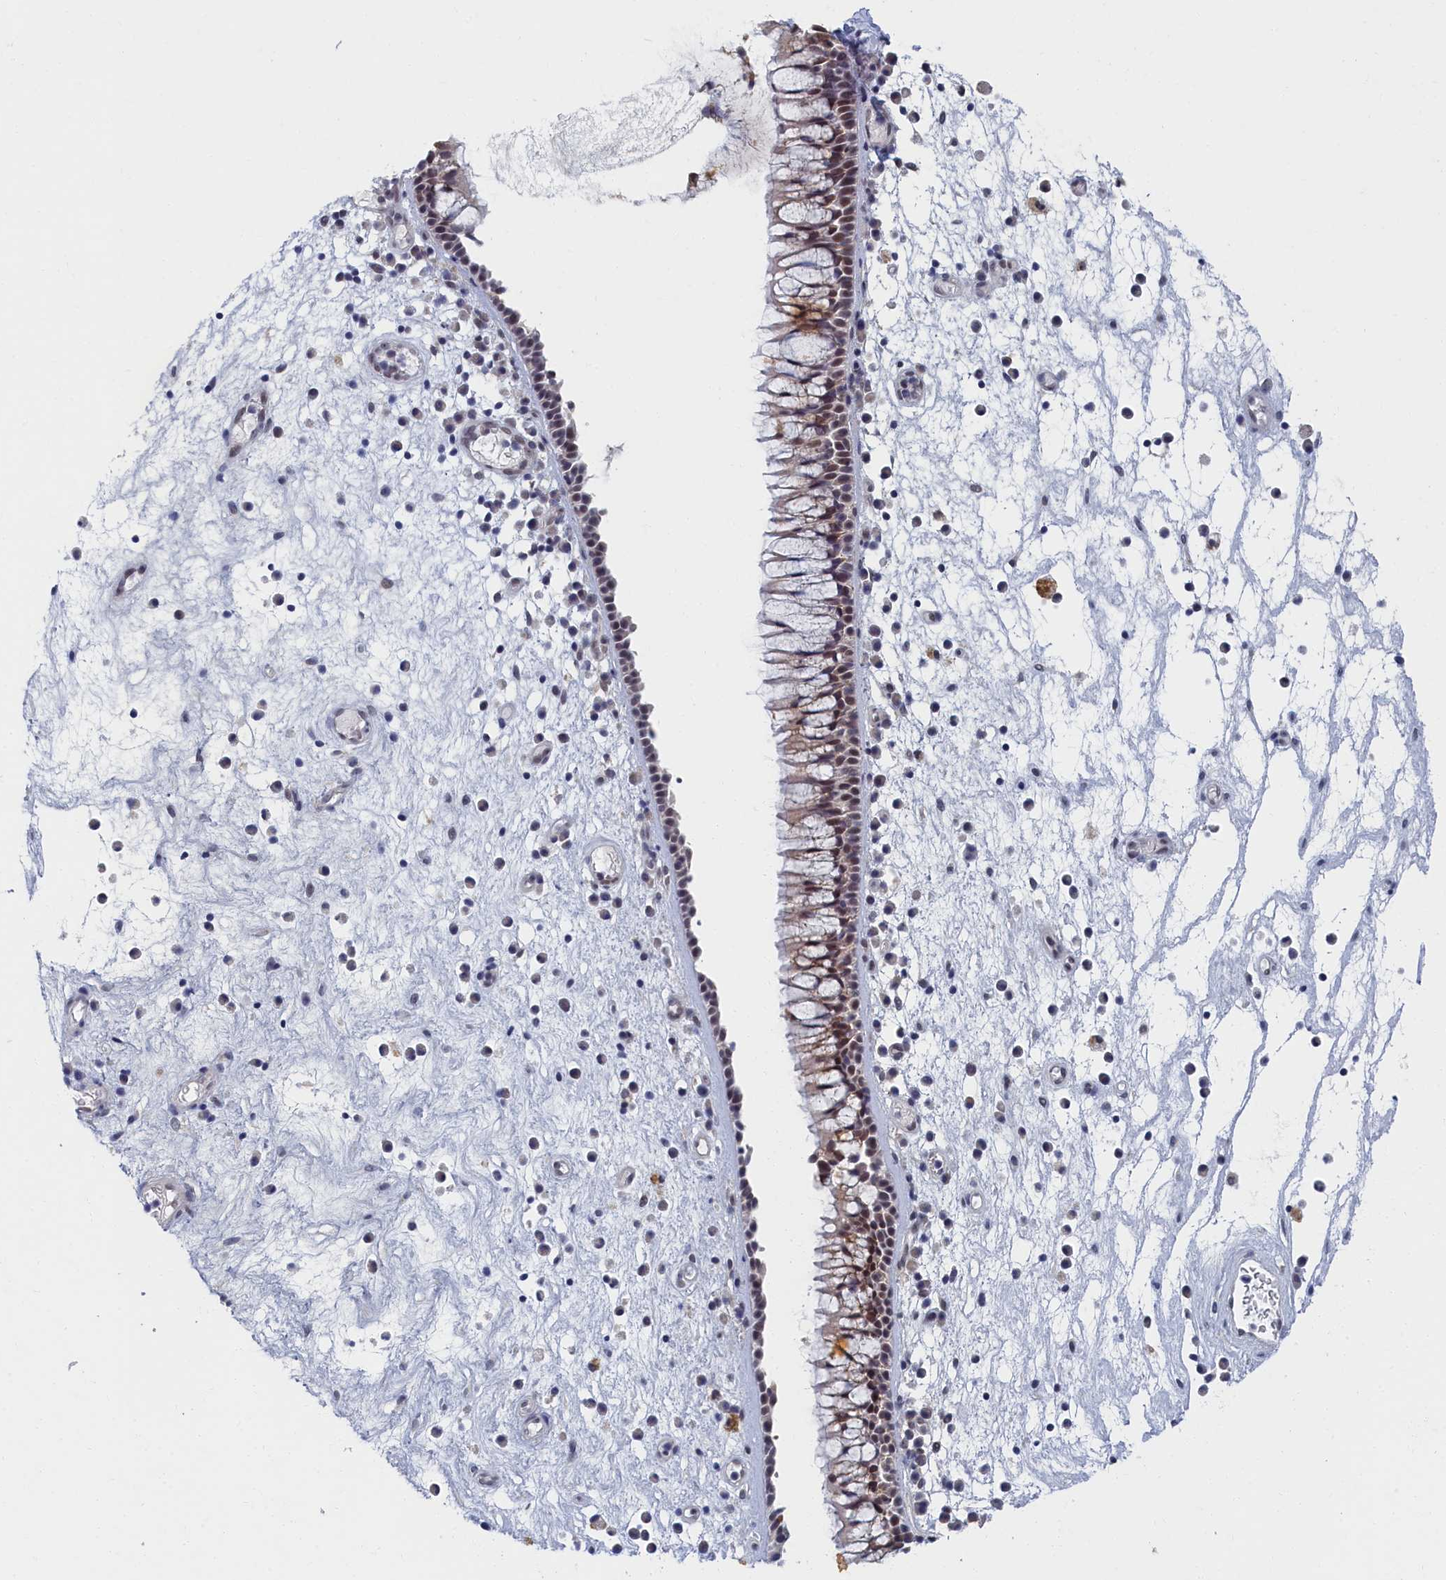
{"staining": {"intensity": "weak", "quantity": "<25%", "location": "nuclear"}, "tissue": "nasopharynx", "cell_type": "Respiratory epithelial cells", "image_type": "normal", "snomed": [{"axis": "morphology", "description": "Normal tissue, NOS"}, {"axis": "morphology", "description": "Inflammation, NOS"}, {"axis": "morphology", "description": "Malignant melanoma, Metastatic site"}, {"axis": "topography", "description": "Nasopharynx"}], "caption": "Immunohistochemical staining of normal nasopharynx demonstrates no significant expression in respiratory epithelial cells. Nuclei are stained in blue.", "gene": "DNAJC17", "patient": {"sex": "male", "age": 70}}